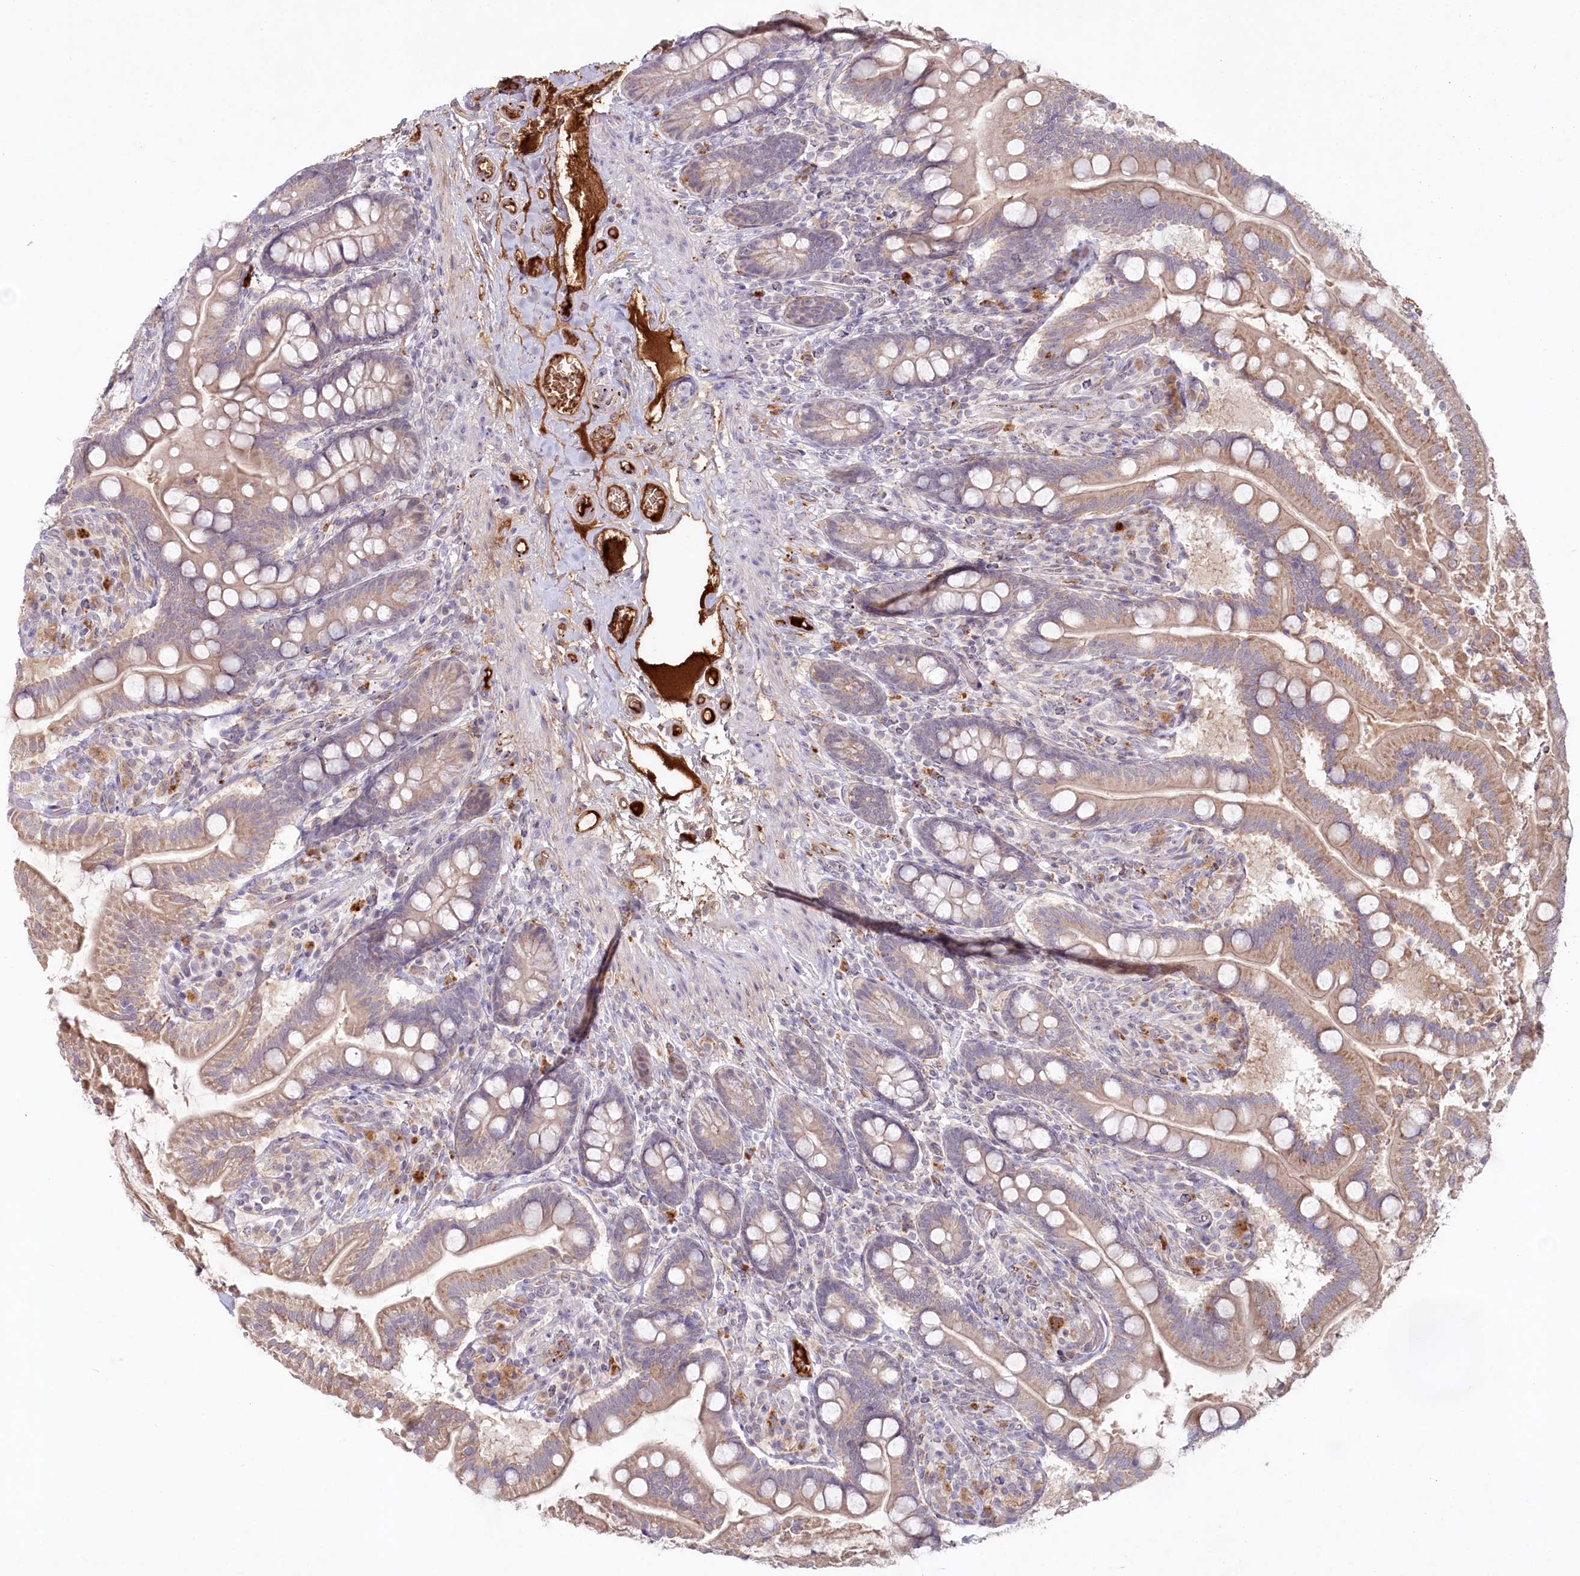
{"staining": {"intensity": "moderate", "quantity": ">75%", "location": "cytoplasmic/membranous"}, "tissue": "small intestine", "cell_type": "Glandular cells", "image_type": "normal", "snomed": [{"axis": "morphology", "description": "Normal tissue, NOS"}, {"axis": "topography", "description": "Small intestine"}], "caption": "Immunohistochemistry (IHC) photomicrograph of normal small intestine: human small intestine stained using IHC shows medium levels of moderate protein expression localized specifically in the cytoplasmic/membranous of glandular cells, appearing as a cytoplasmic/membranous brown color.", "gene": "PSAPL1", "patient": {"sex": "female", "age": 64}}